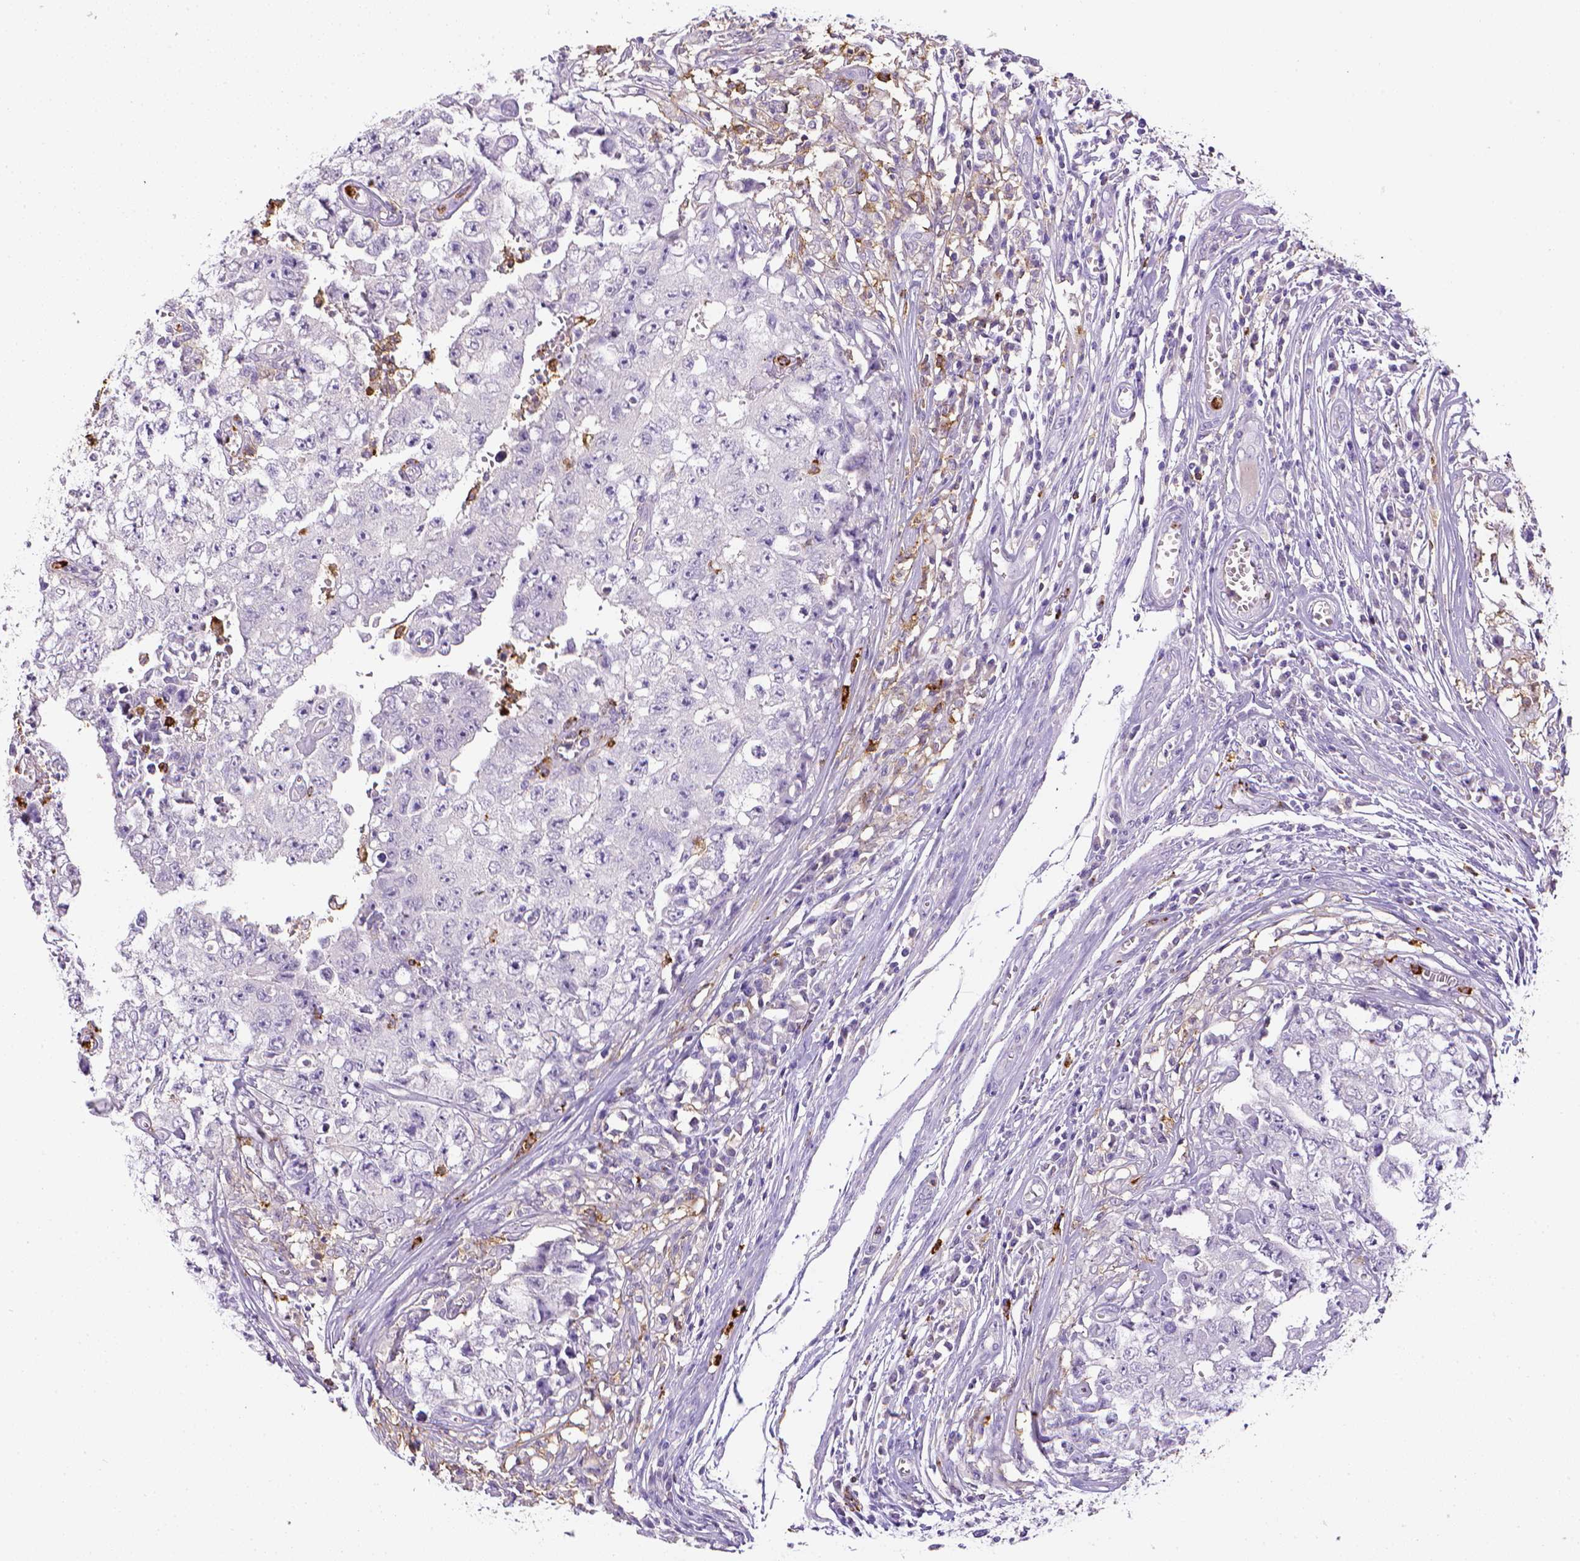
{"staining": {"intensity": "negative", "quantity": "none", "location": "none"}, "tissue": "testis cancer", "cell_type": "Tumor cells", "image_type": "cancer", "snomed": [{"axis": "morphology", "description": "Carcinoma, Embryonal, NOS"}, {"axis": "topography", "description": "Testis"}], "caption": "The IHC micrograph has no significant expression in tumor cells of embryonal carcinoma (testis) tissue.", "gene": "ITGAM", "patient": {"sex": "male", "age": 36}}